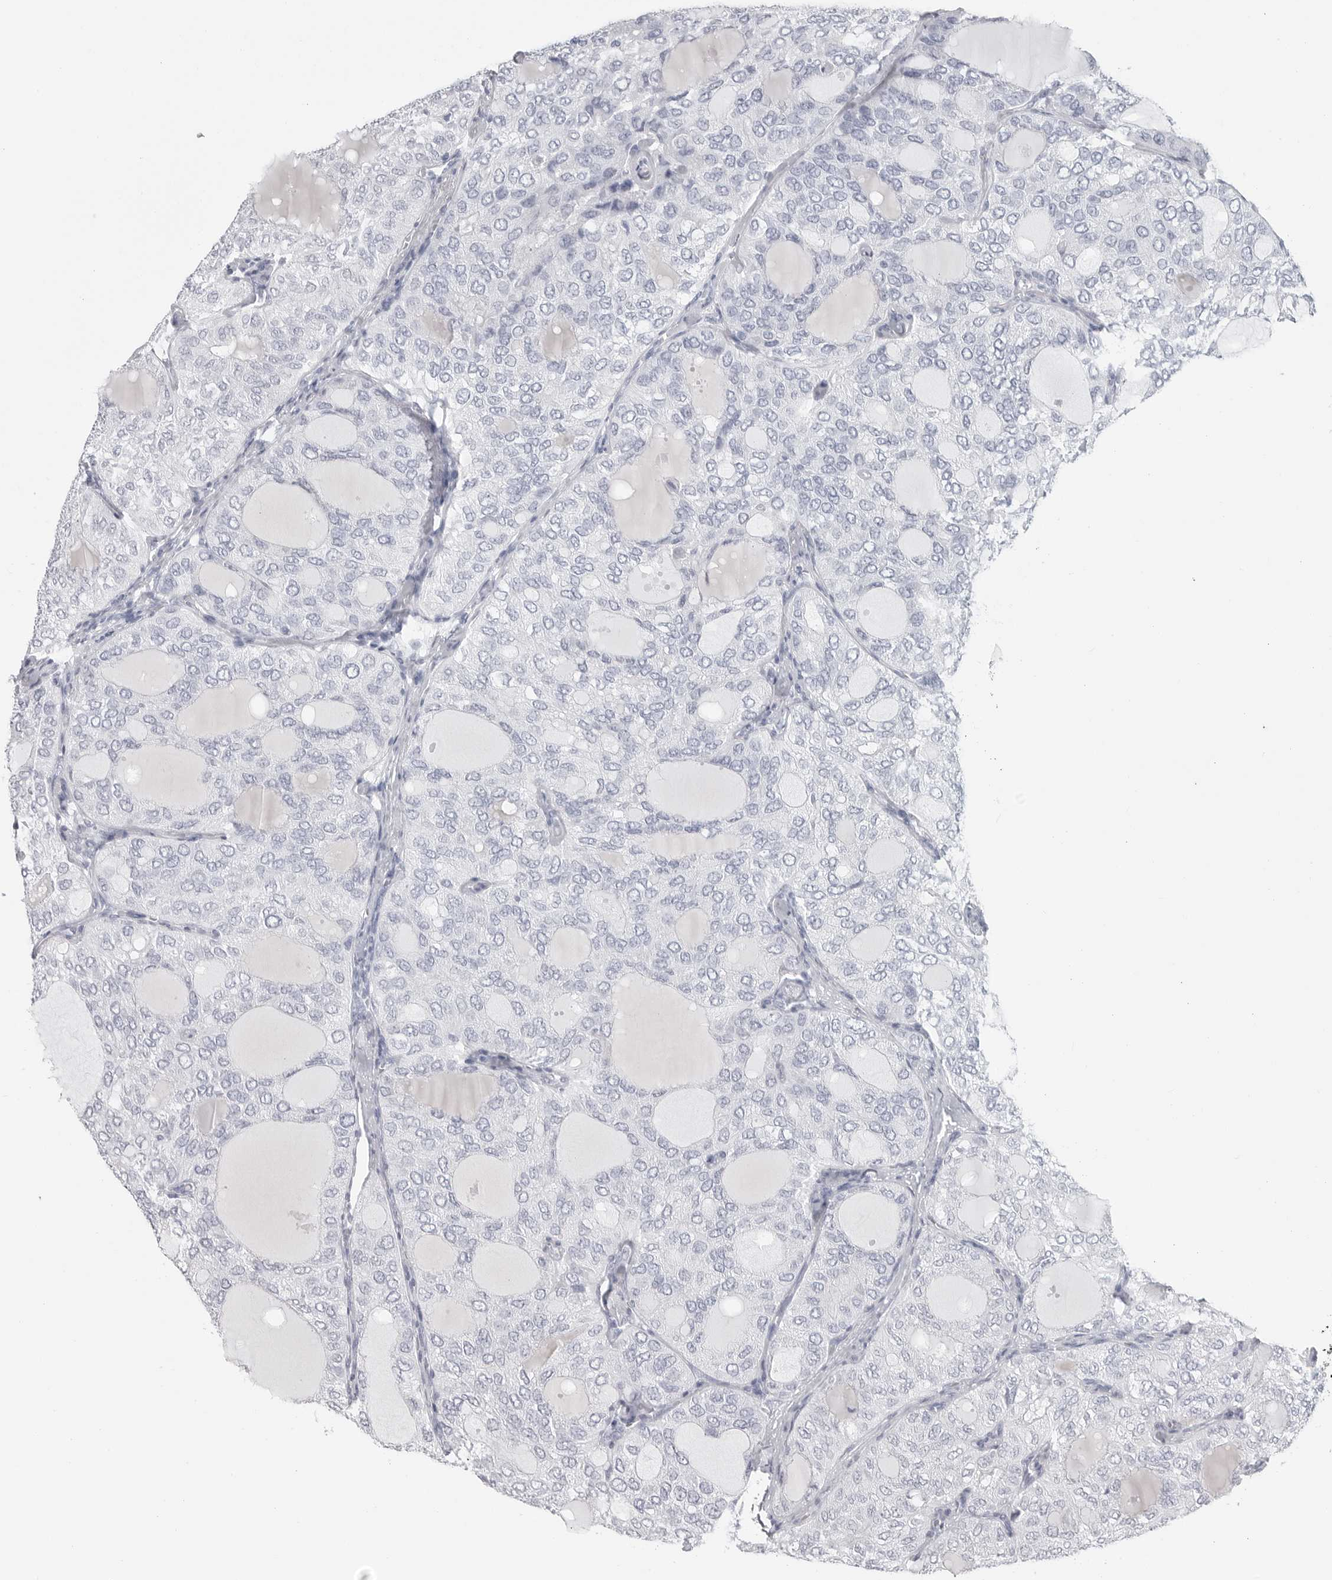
{"staining": {"intensity": "negative", "quantity": "none", "location": "none"}, "tissue": "thyroid cancer", "cell_type": "Tumor cells", "image_type": "cancer", "snomed": [{"axis": "morphology", "description": "Follicular adenoma carcinoma, NOS"}, {"axis": "topography", "description": "Thyroid gland"}], "caption": "A photomicrograph of thyroid cancer stained for a protein displays no brown staining in tumor cells.", "gene": "CSH1", "patient": {"sex": "male", "age": 75}}